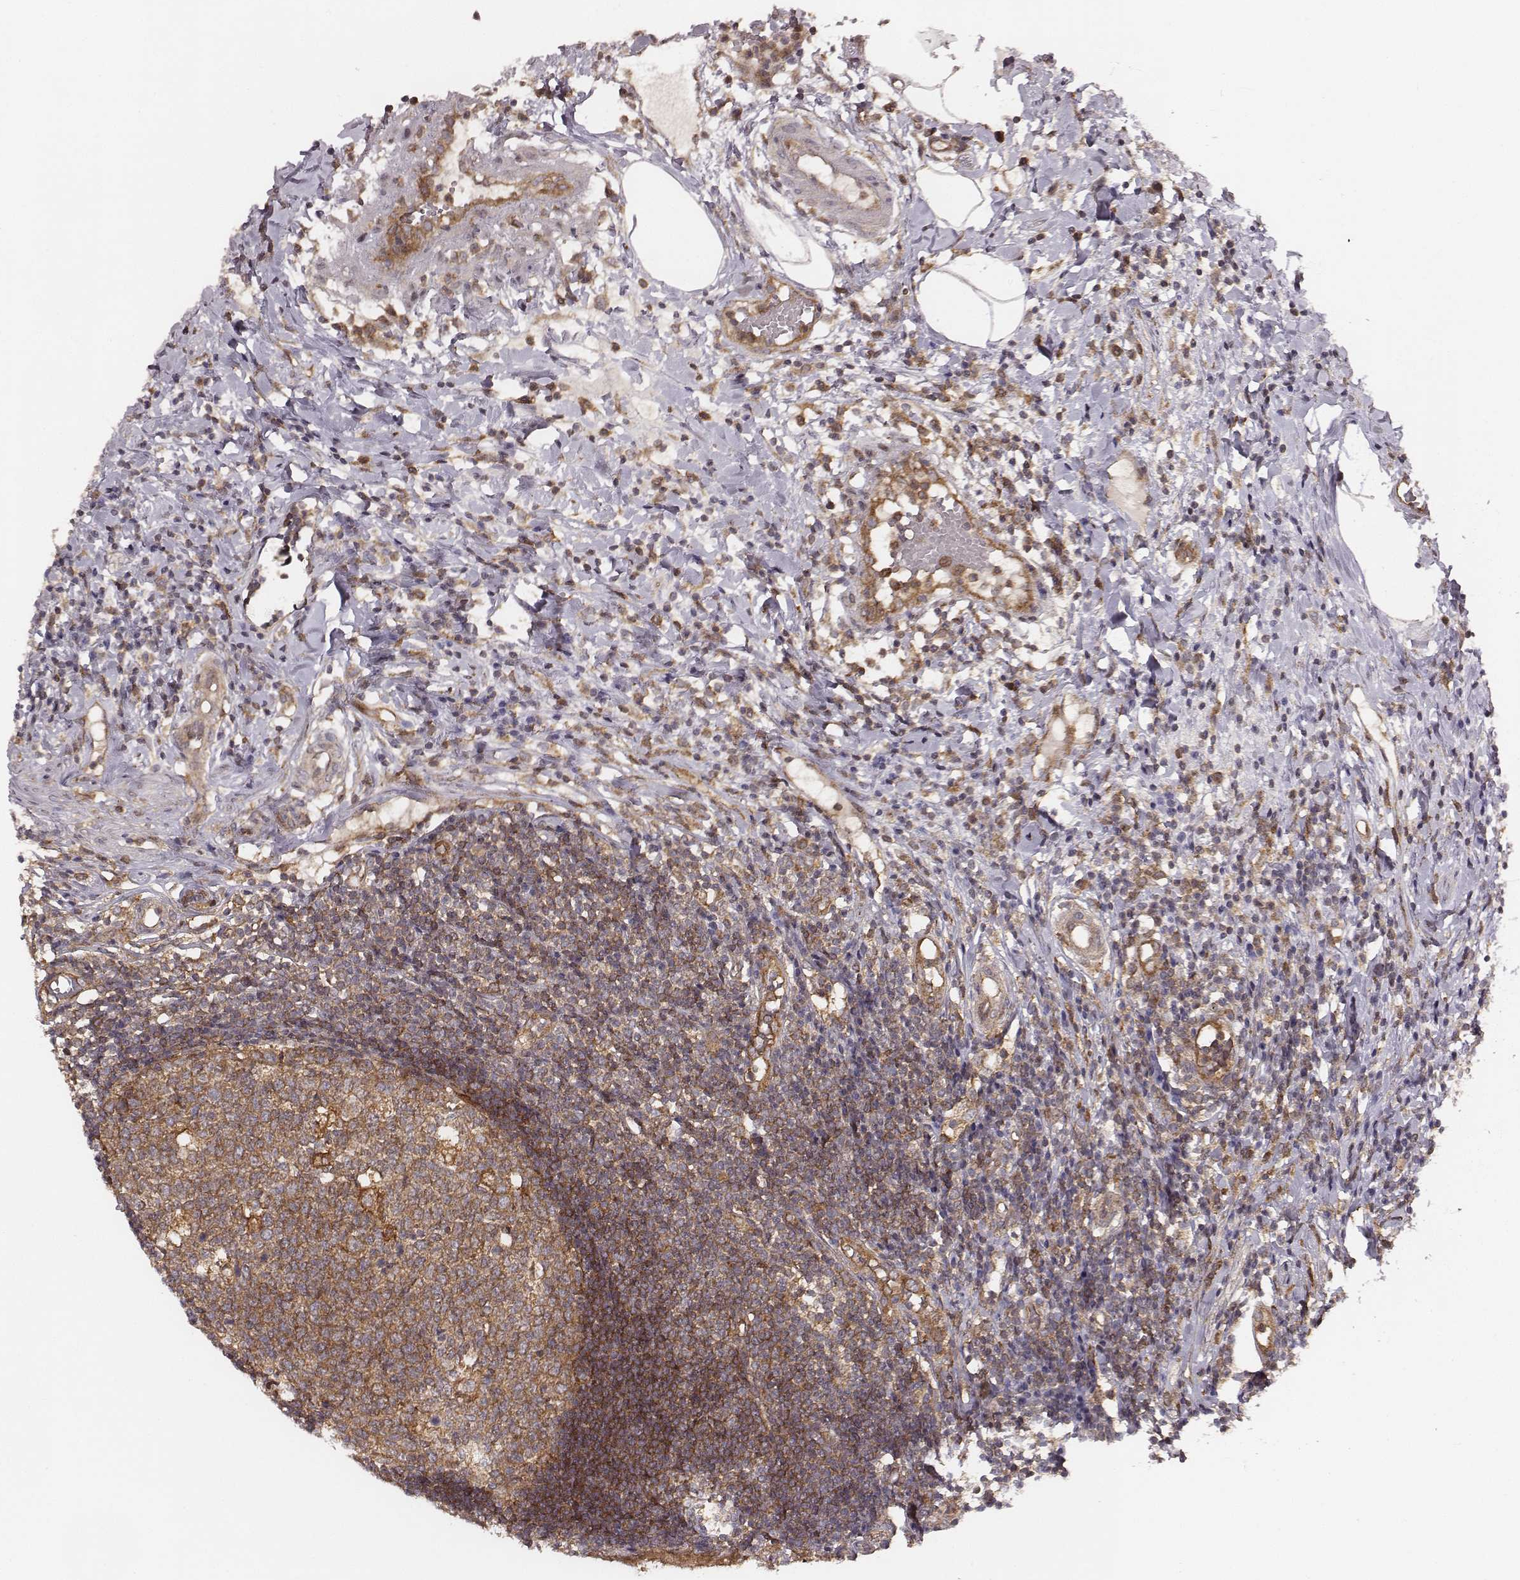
{"staining": {"intensity": "strong", "quantity": ">75%", "location": "cytoplasmic/membranous"}, "tissue": "appendix", "cell_type": "Glandular cells", "image_type": "normal", "snomed": [{"axis": "morphology", "description": "Normal tissue, NOS"}, {"axis": "morphology", "description": "Inflammation, NOS"}, {"axis": "topography", "description": "Appendix"}], "caption": "A high-resolution histopathology image shows IHC staining of benign appendix, which exhibits strong cytoplasmic/membranous positivity in approximately >75% of glandular cells. (brown staining indicates protein expression, while blue staining denotes nuclei).", "gene": "VPS26A", "patient": {"sex": "male", "age": 16}}